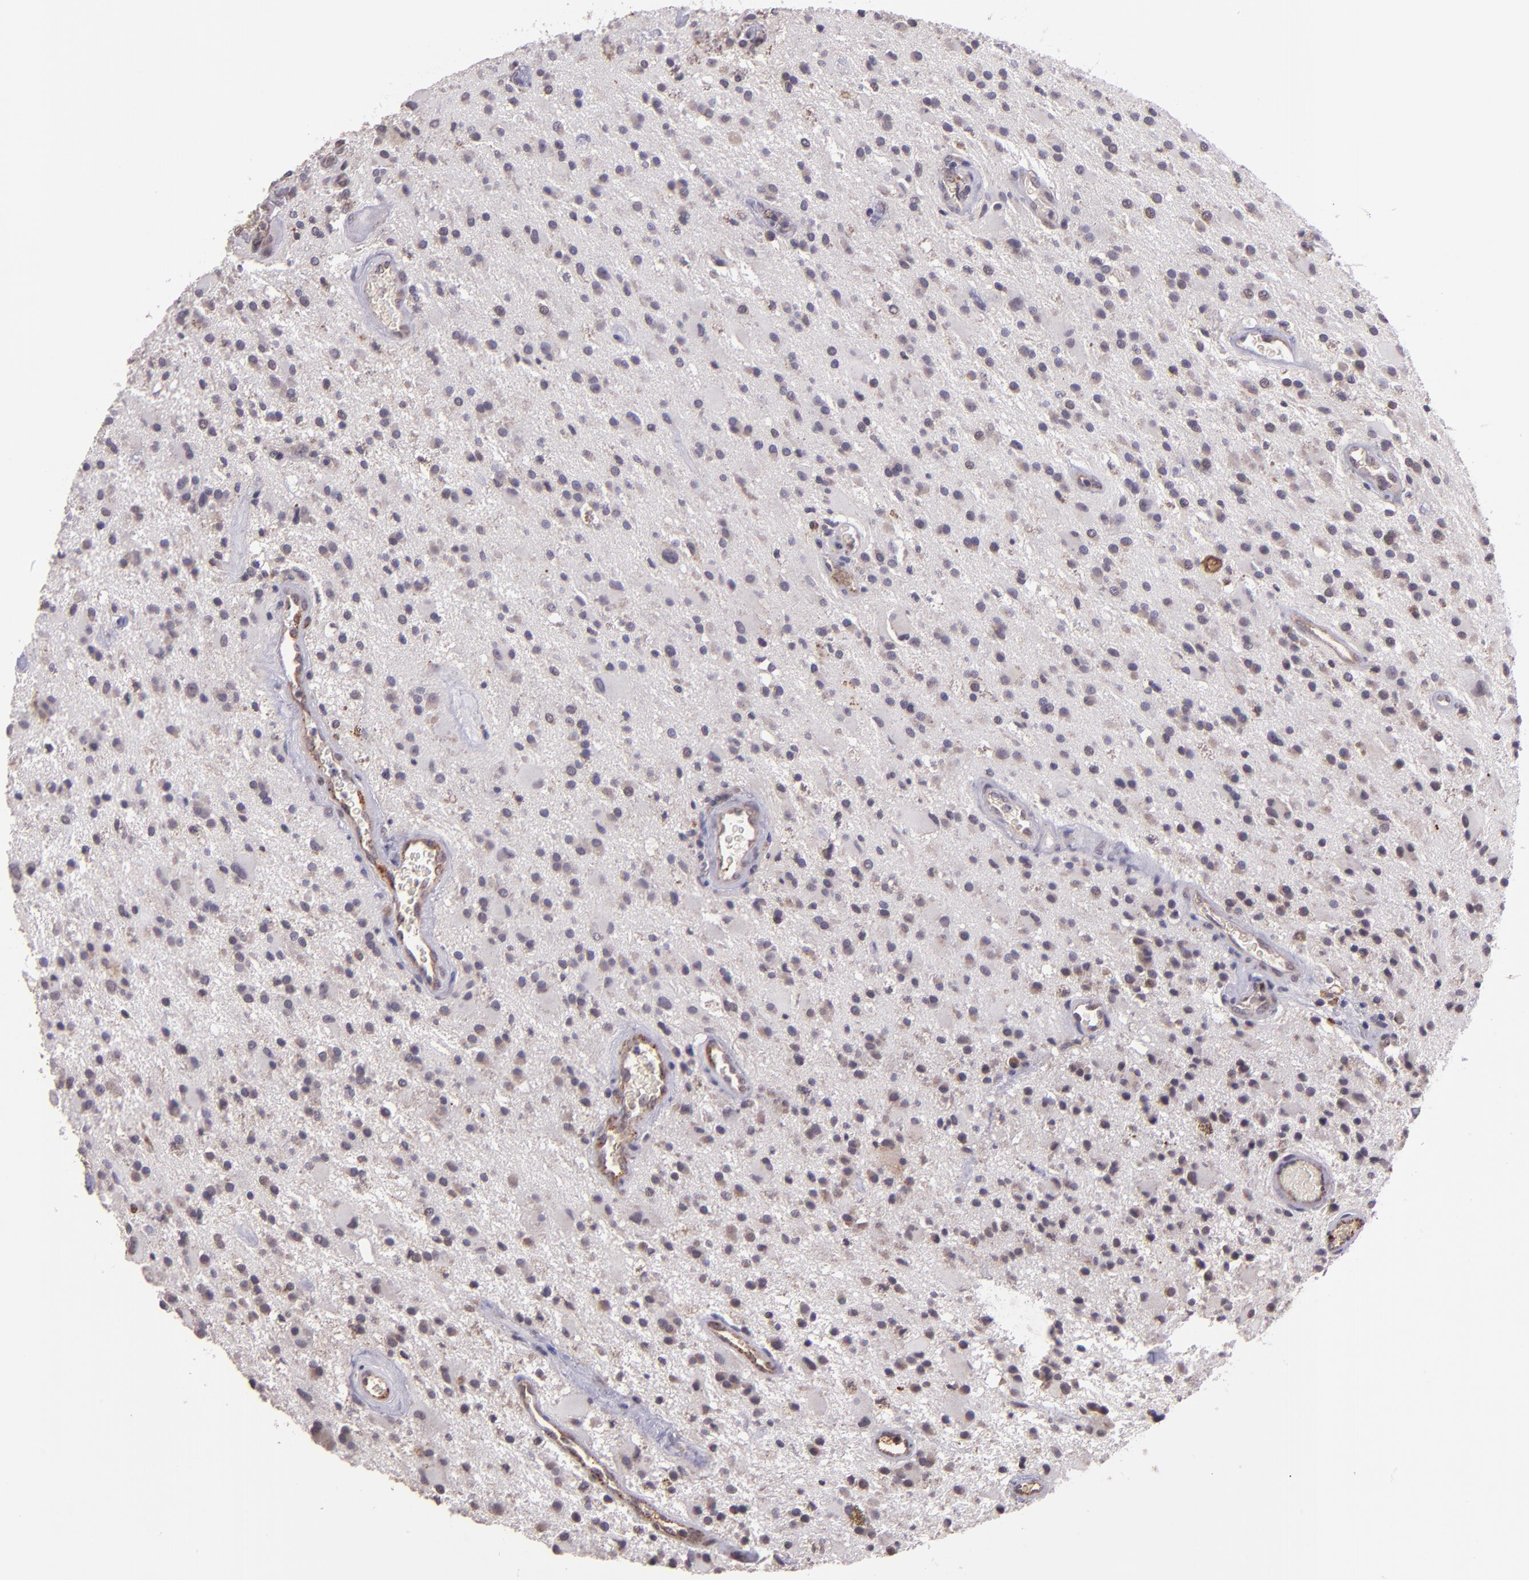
{"staining": {"intensity": "weak", "quantity": "25%-75%", "location": "cytoplasmic/membranous"}, "tissue": "glioma", "cell_type": "Tumor cells", "image_type": "cancer", "snomed": [{"axis": "morphology", "description": "Glioma, malignant, Low grade"}, {"axis": "topography", "description": "Brain"}], "caption": "High-power microscopy captured an immunohistochemistry (IHC) image of malignant glioma (low-grade), revealing weak cytoplasmic/membranous positivity in about 25%-75% of tumor cells.", "gene": "TAF7L", "patient": {"sex": "male", "age": 58}}